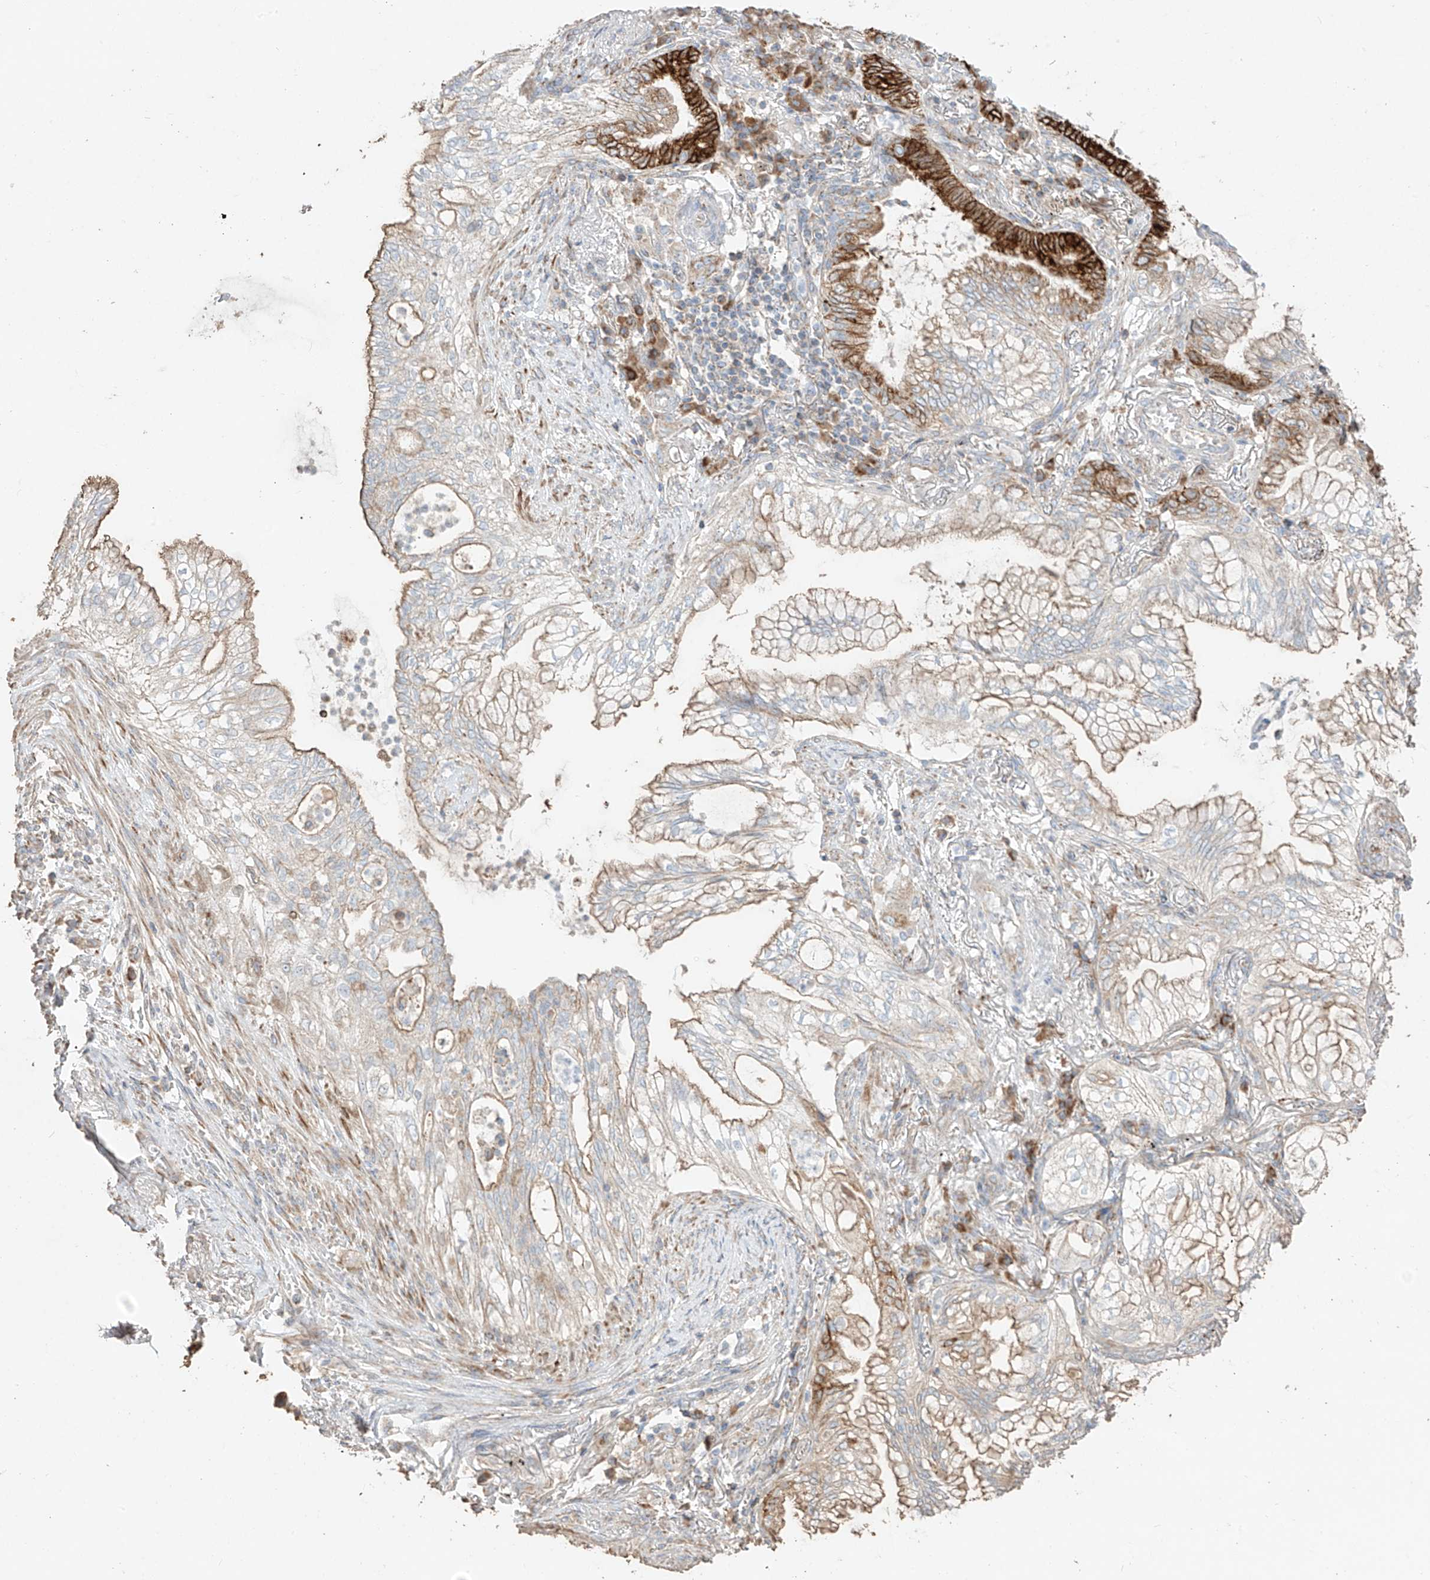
{"staining": {"intensity": "moderate", "quantity": "25%-75%", "location": "cytoplasmic/membranous"}, "tissue": "lung cancer", "cell_type": "Tumor cells", "image_type": "cancer", "snomed": [{"axis": "morphology", "description": "Adenocarcinoma, NOS"}, {"axis": "topography", "description": "Lung"}], "caption": "Immunohistochemistry (IHC) of lung adenocarcinoma demonstrates medium levels of moderate cytoplasmic/membranous staining in about 25%-75% of tumor cells. Using DAB (brown) and hematoxylin (blue) stains, captured at high magnification using brightfield microscopy.", "gene": "COLGALT2", "patient": {"sex": "female", "age": 70}}